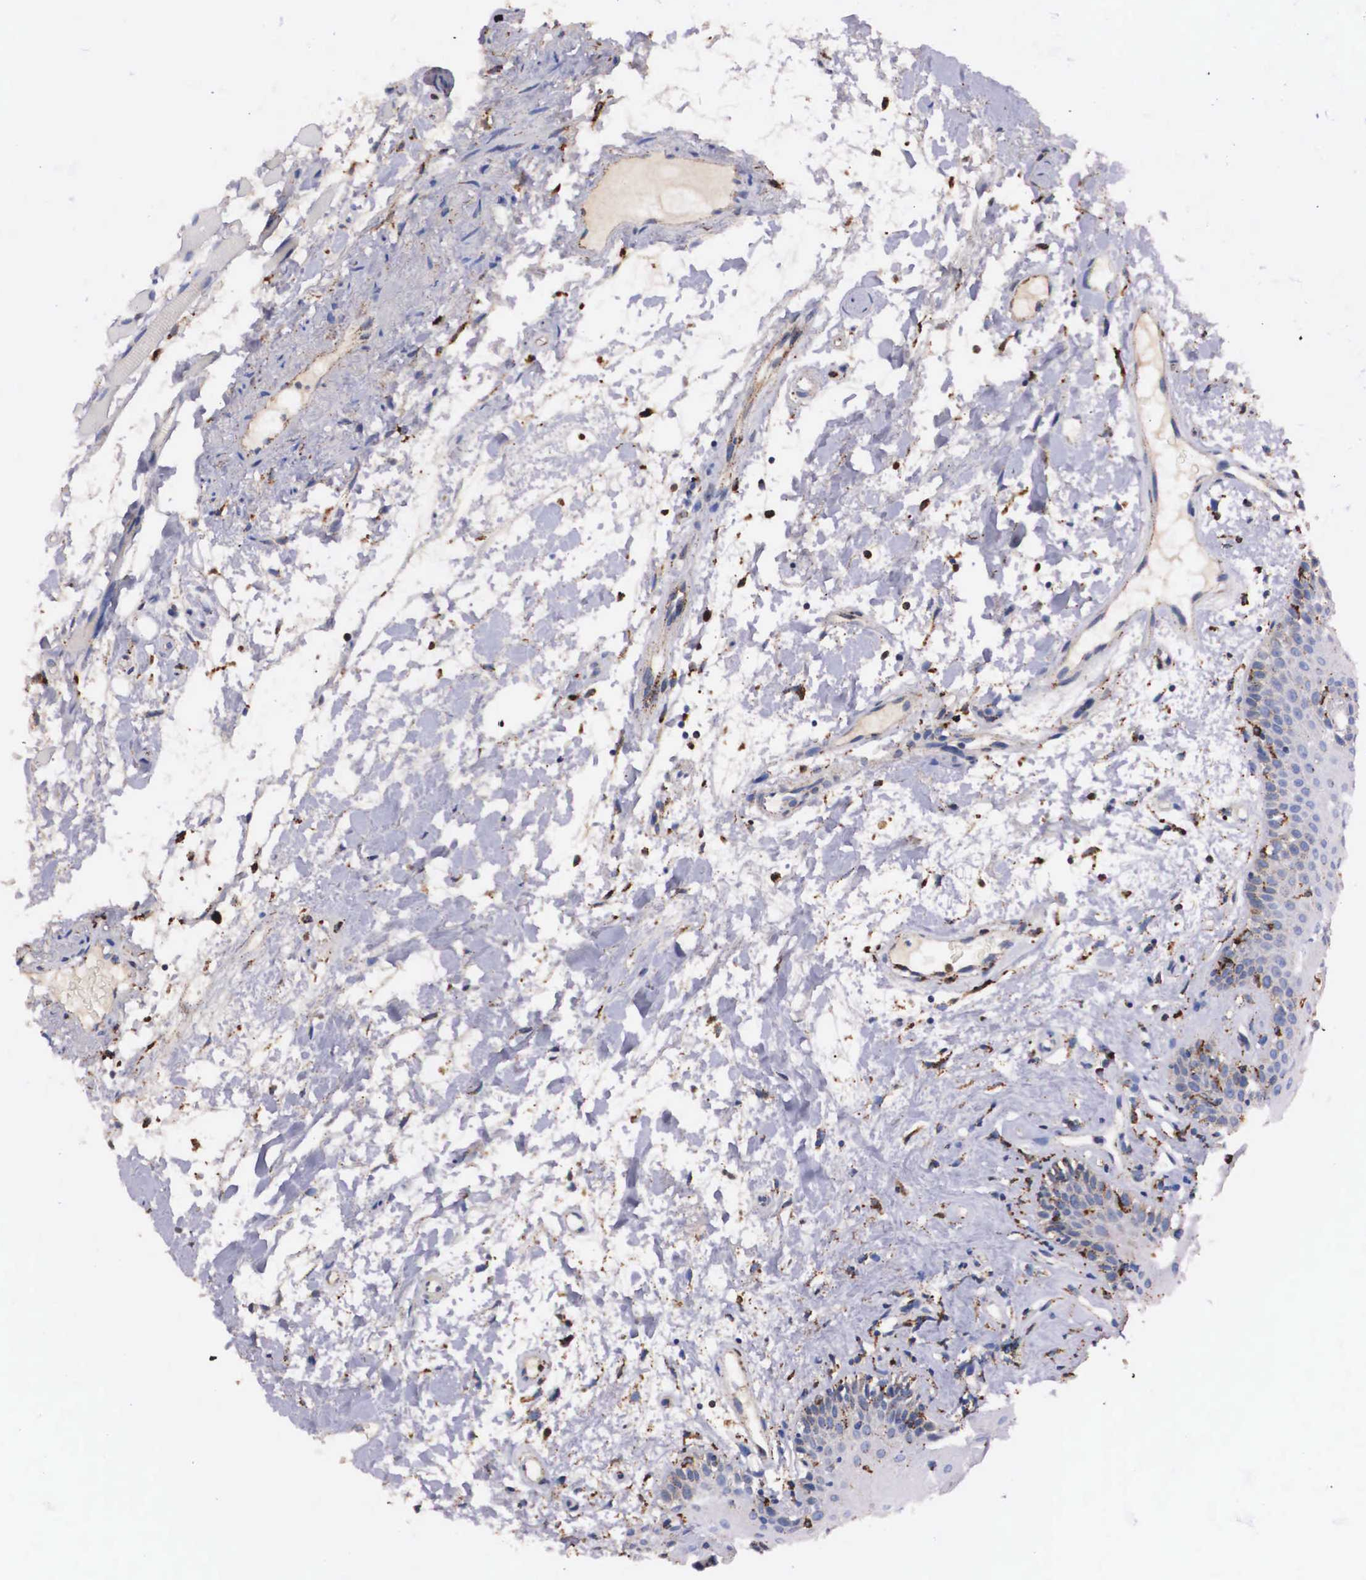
{"staining": {"intensity": "moderate", "quantity": "<25%", "location": "cytoplasmic/membranous"}, "tissue": "oral mucosa", "cell_type": "Squamous epithelial cells", "image_type": "normal", "snomed": [{"axis": "morphology", "description": "Normal tissue, NOS"}, {"axis": "topography", "description": "Oral tissue"}], "caption": "IHC (DAB (3,3'-diaminobenzidine)) staining of normal oral mucosa shows moderate cytoplasmic/membranous protein staining in about <25% of squamous epithelial cells. (brown staining indicates protein expression, while blue staining denotes nuclei).", "gene": "NAGA", "patient": {"sex": "female", "age": 79}}